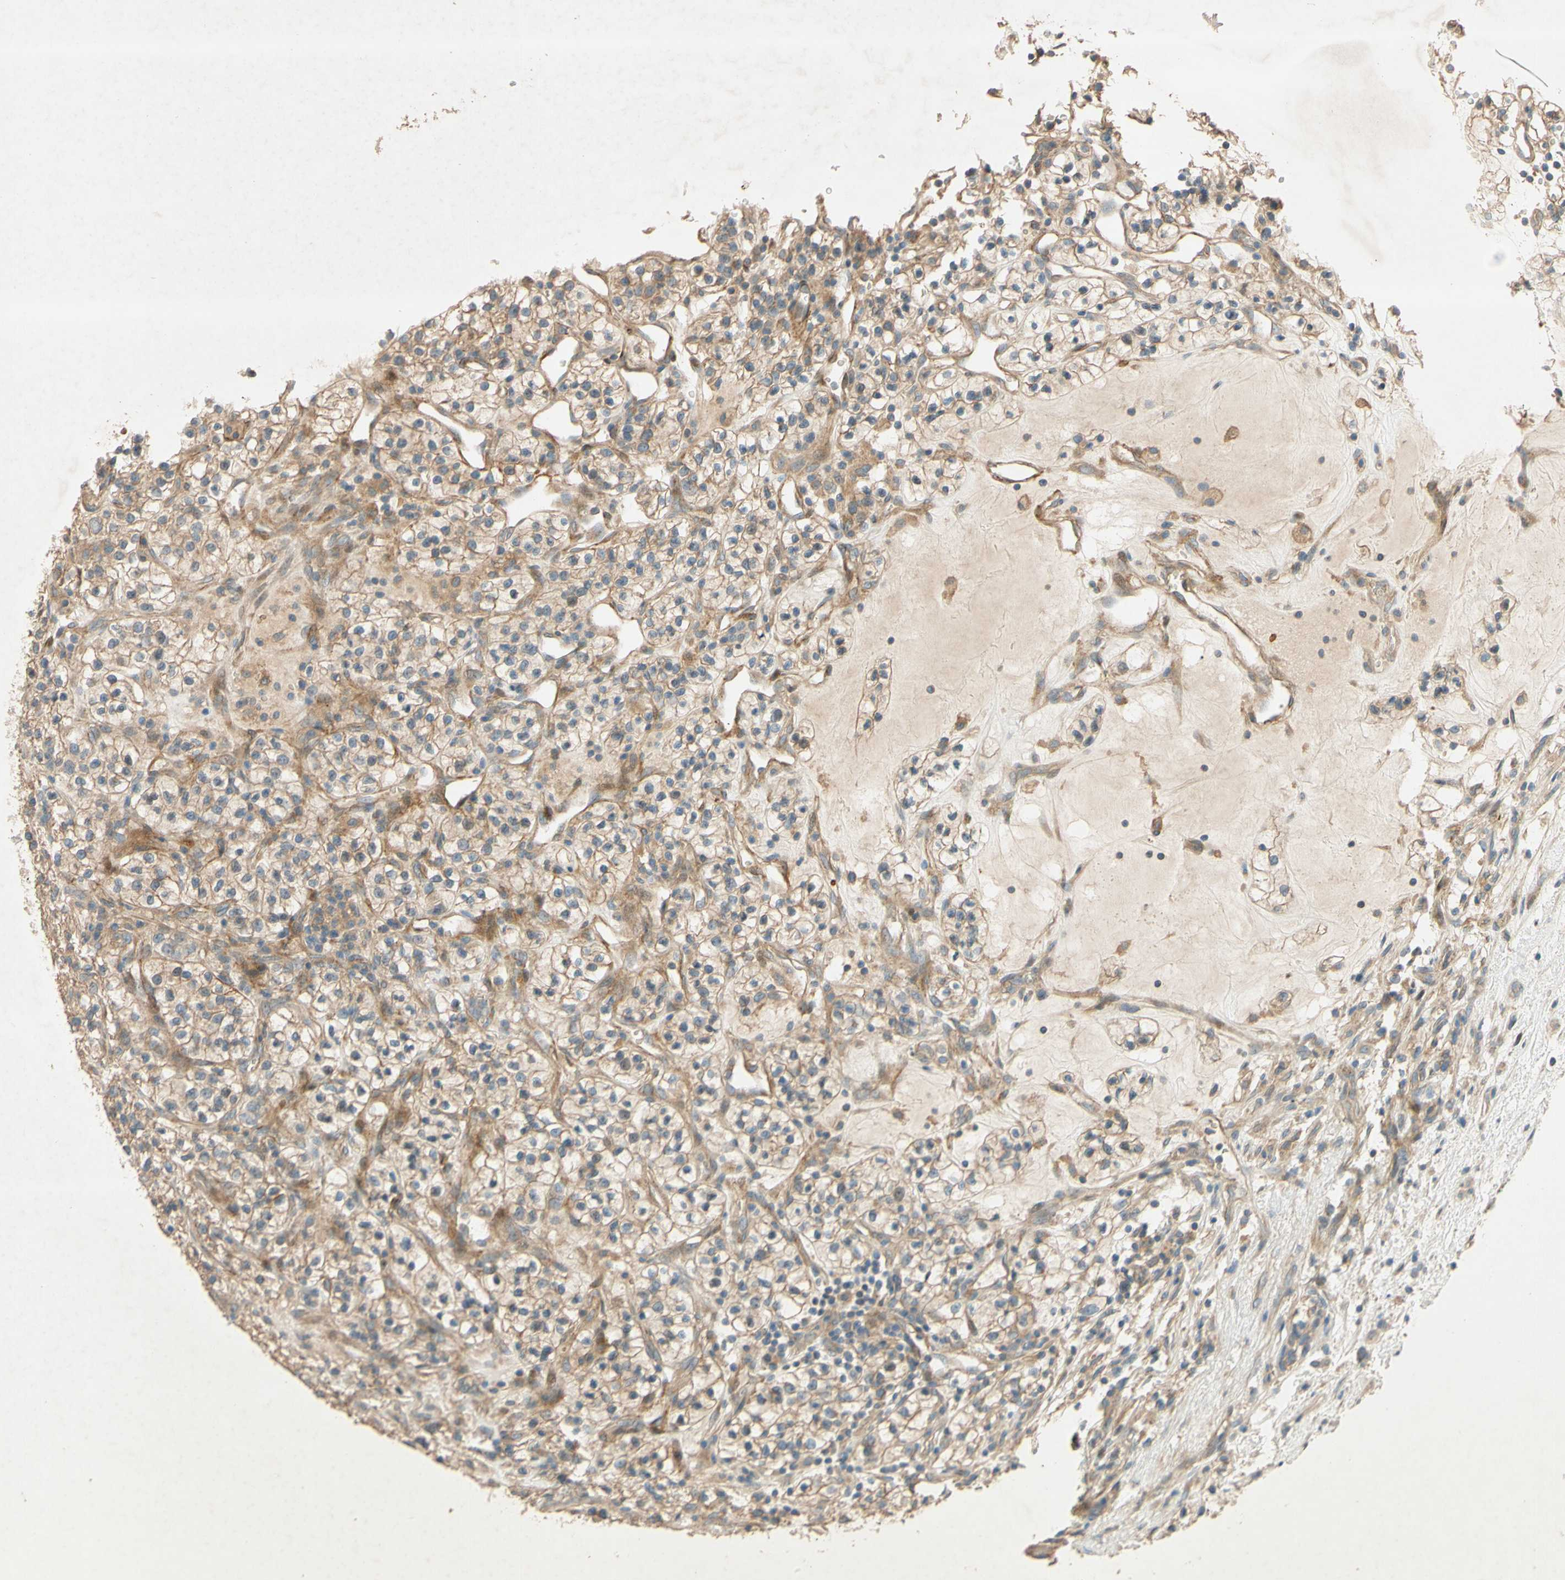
{"staining": {"intensity": "moderate", "quantity": ">75%", "location": "cytoplasmic/membranous"}, "tissue": "renal cancer", "cell_type": "Tumor cells", "image_type": "cancer", "snomed": [{"axis": "morphology", "description": "Adenocarcinoma, NOS"}, {"axis": "topography", "description": "Kidney"}], "caption": "DAB immunohistochemical staining of human renal cancer reveals moderate cytoplasmic/membranous protein positivity in approximately >75% of tumor cells. The staining was performed using DAB (3,3'-diaminobenzidine) to visualize the protein expression in brown, while the nuclei were stained in blue with hematoxylin (Magnification: 20x).", "gene": "ADAM17", "patient": {"sex": "female", "age": 57}}